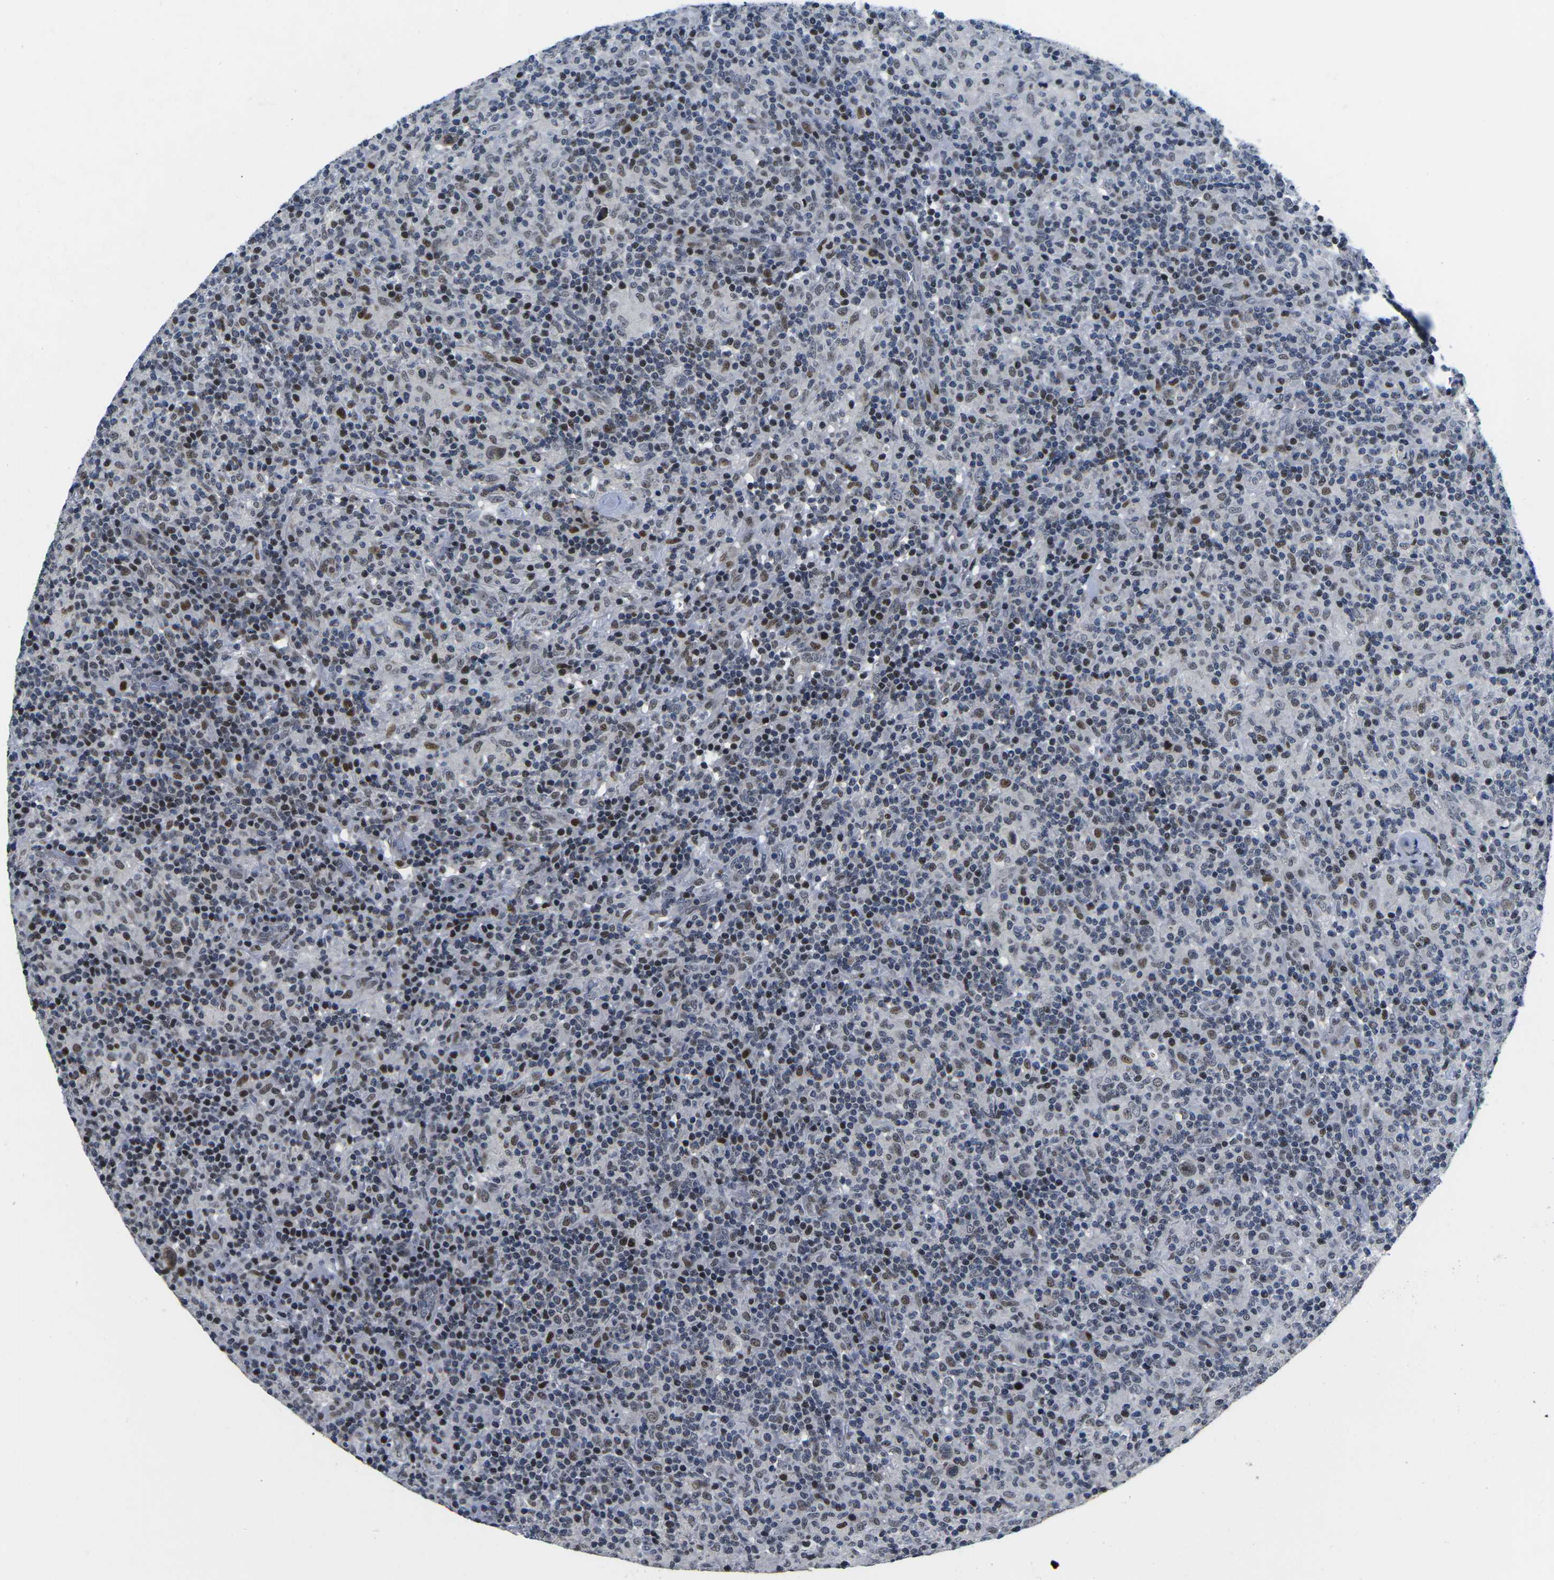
{"staining": {"intensity": "moderate", "quantity": "25%-75%", "location": "nuclear"}, "tissue": "lymphoma", "cell_type": "Tumor cells", "image_type": "cancer", "snomed": [{"axis": "morphology", "description": "Hodgkin's disease, NOS"}, {"axis": "topography", "description": "Lymph node"}], "caption": "High-magnification brightfield microscopy of Hodgkin's disease stained with DAB (brown) and counterstained with hematoxylin (blue). tumor cells exhibit moderate nuclear positivity is identified in about25%-75% of cells. (Stains: DAB (3,3'-diaminobenzidine) in brown, nuclei in blue, Microscopy: brightfield microscopy at high magnification).", "gene": "CDC73", "patient": {"sex": "male", "age": 70}}